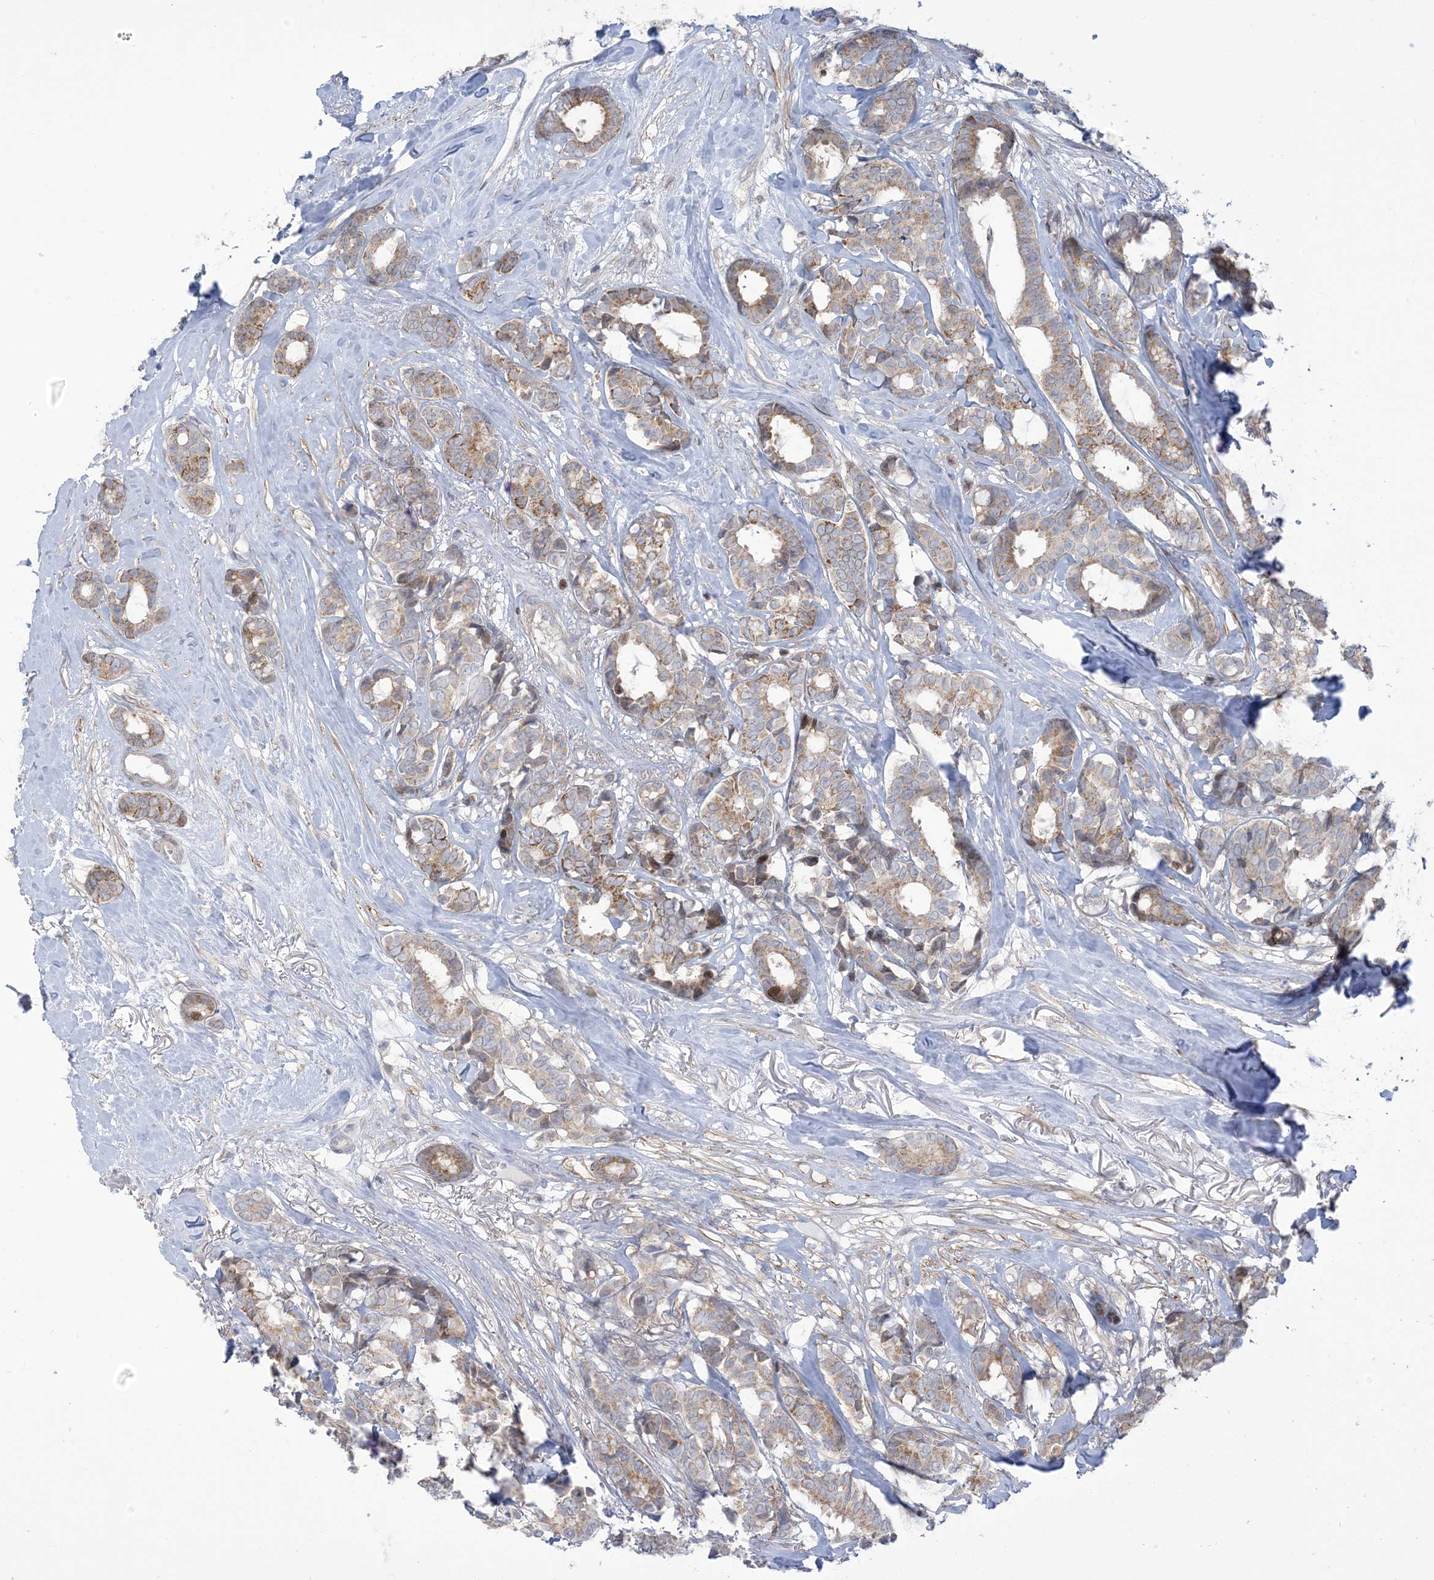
{"staining": {"intensity": "weak", "quantity": ">75%", "location": "cytoplasmic/membranous"}, "tissue": "breast cancer", "cell_type": "Tumor cells", "image_type": "cancer", "snomed": [{"axis": "morphology", "description": "Duct carcinoma"}, {"axis": "topography", "description": "Breast"}], "caption": "Immunohistochemistry of breast cancer demonstrates low levels of weak cytoplasmic/membranous staining in about >75% of tumor cells.", "gene": "AFTPH", "patient": {"sex": "female", "age": 87}}